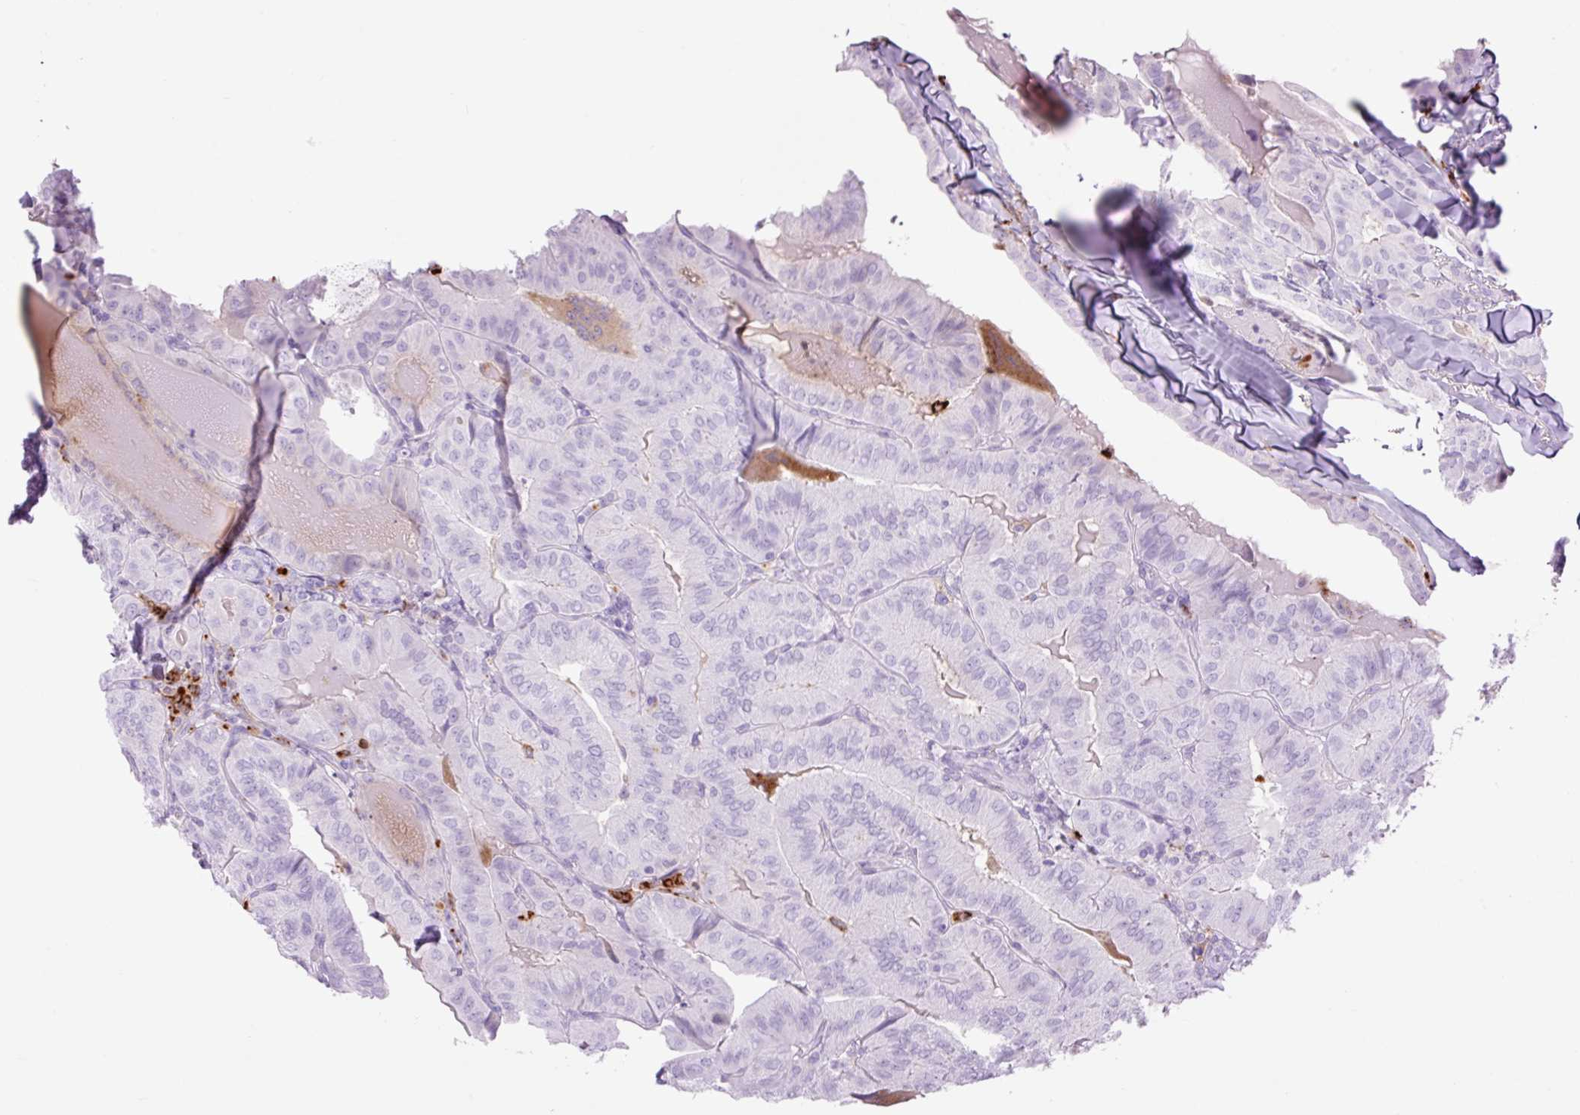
{"staining": {"intensity": "negative", "quantity": "none", "location": "none"}, "tissue": "thyroid cancer", "cell_type": "Tumor cells", "image_type": "cancer", "snomed": [{"axis": "morphology", "description": "Papillary adenocarcinoma, NOS"}, {"axis": "topography", "description": "Thyroid gland"}], "caption": "IHC of human thyroid cancer (papillary adenocarcinoma) displays no staining in tumor cells. Nuclei are stained in blue.", "gene": "LYZ", "patient": {"sex": "female", "age": 68}}